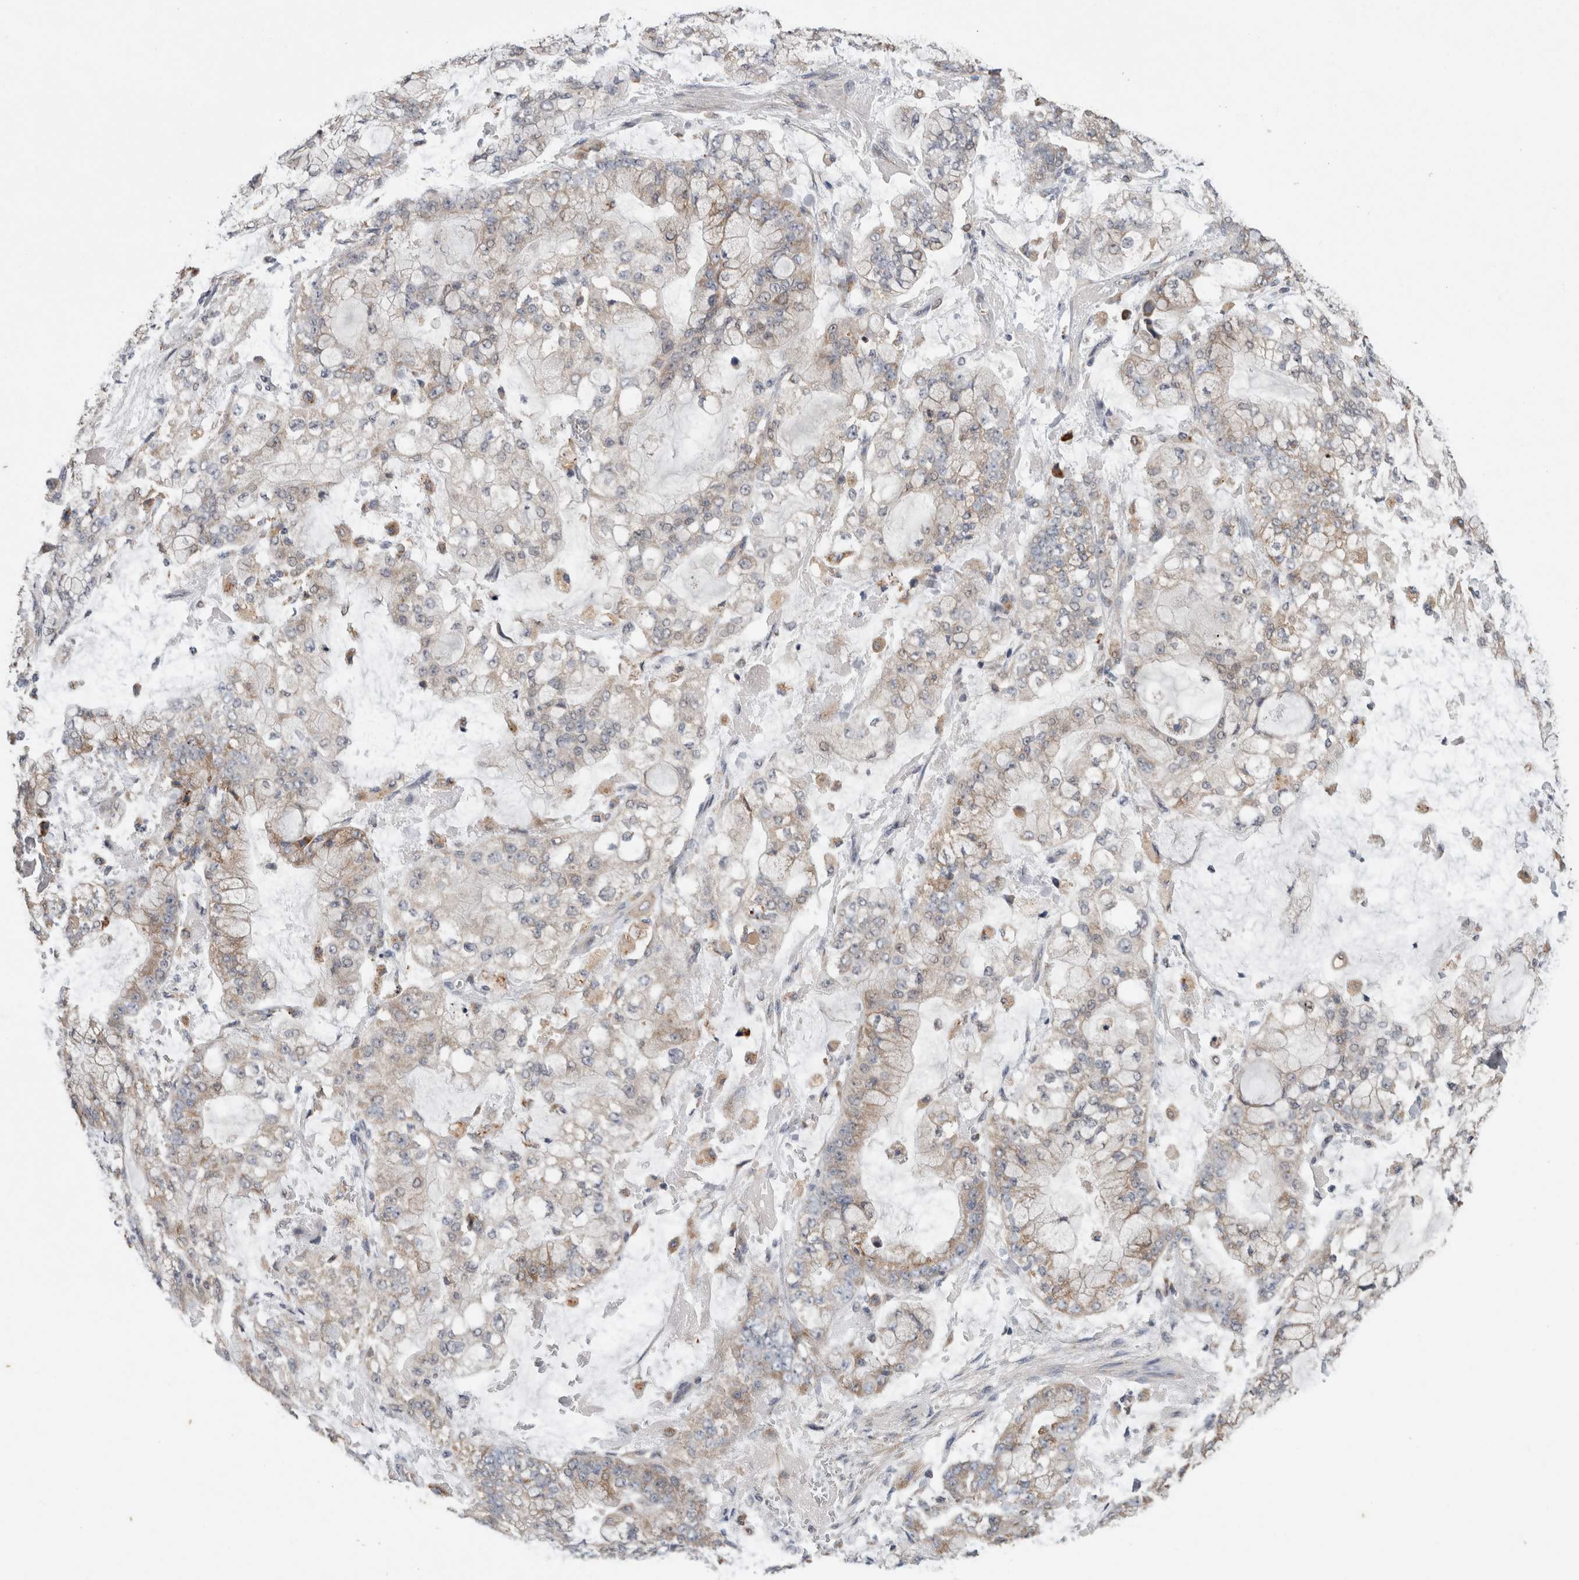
{"staining": {"intensity": "weak", "quantity": "<25%", "location": "cytoplasmic/membranous"}, "tissue": "stomach cancer", "cell_type": "Tumor cells", "image_type": "cancer", "snomed": [{"axis": "morphology", "description": "Adenocarcinoma, NOS"}, {"axis": "topography", "description": "Stomach"}], "caption": "Immunohistochemistry of stomach cancer (adenocarcinoma) reveals no expression in tumor cells. Nuclei are stained in blue.", "gene": "ADGRL3", "patient": {"sex": "male", "age": 76}}